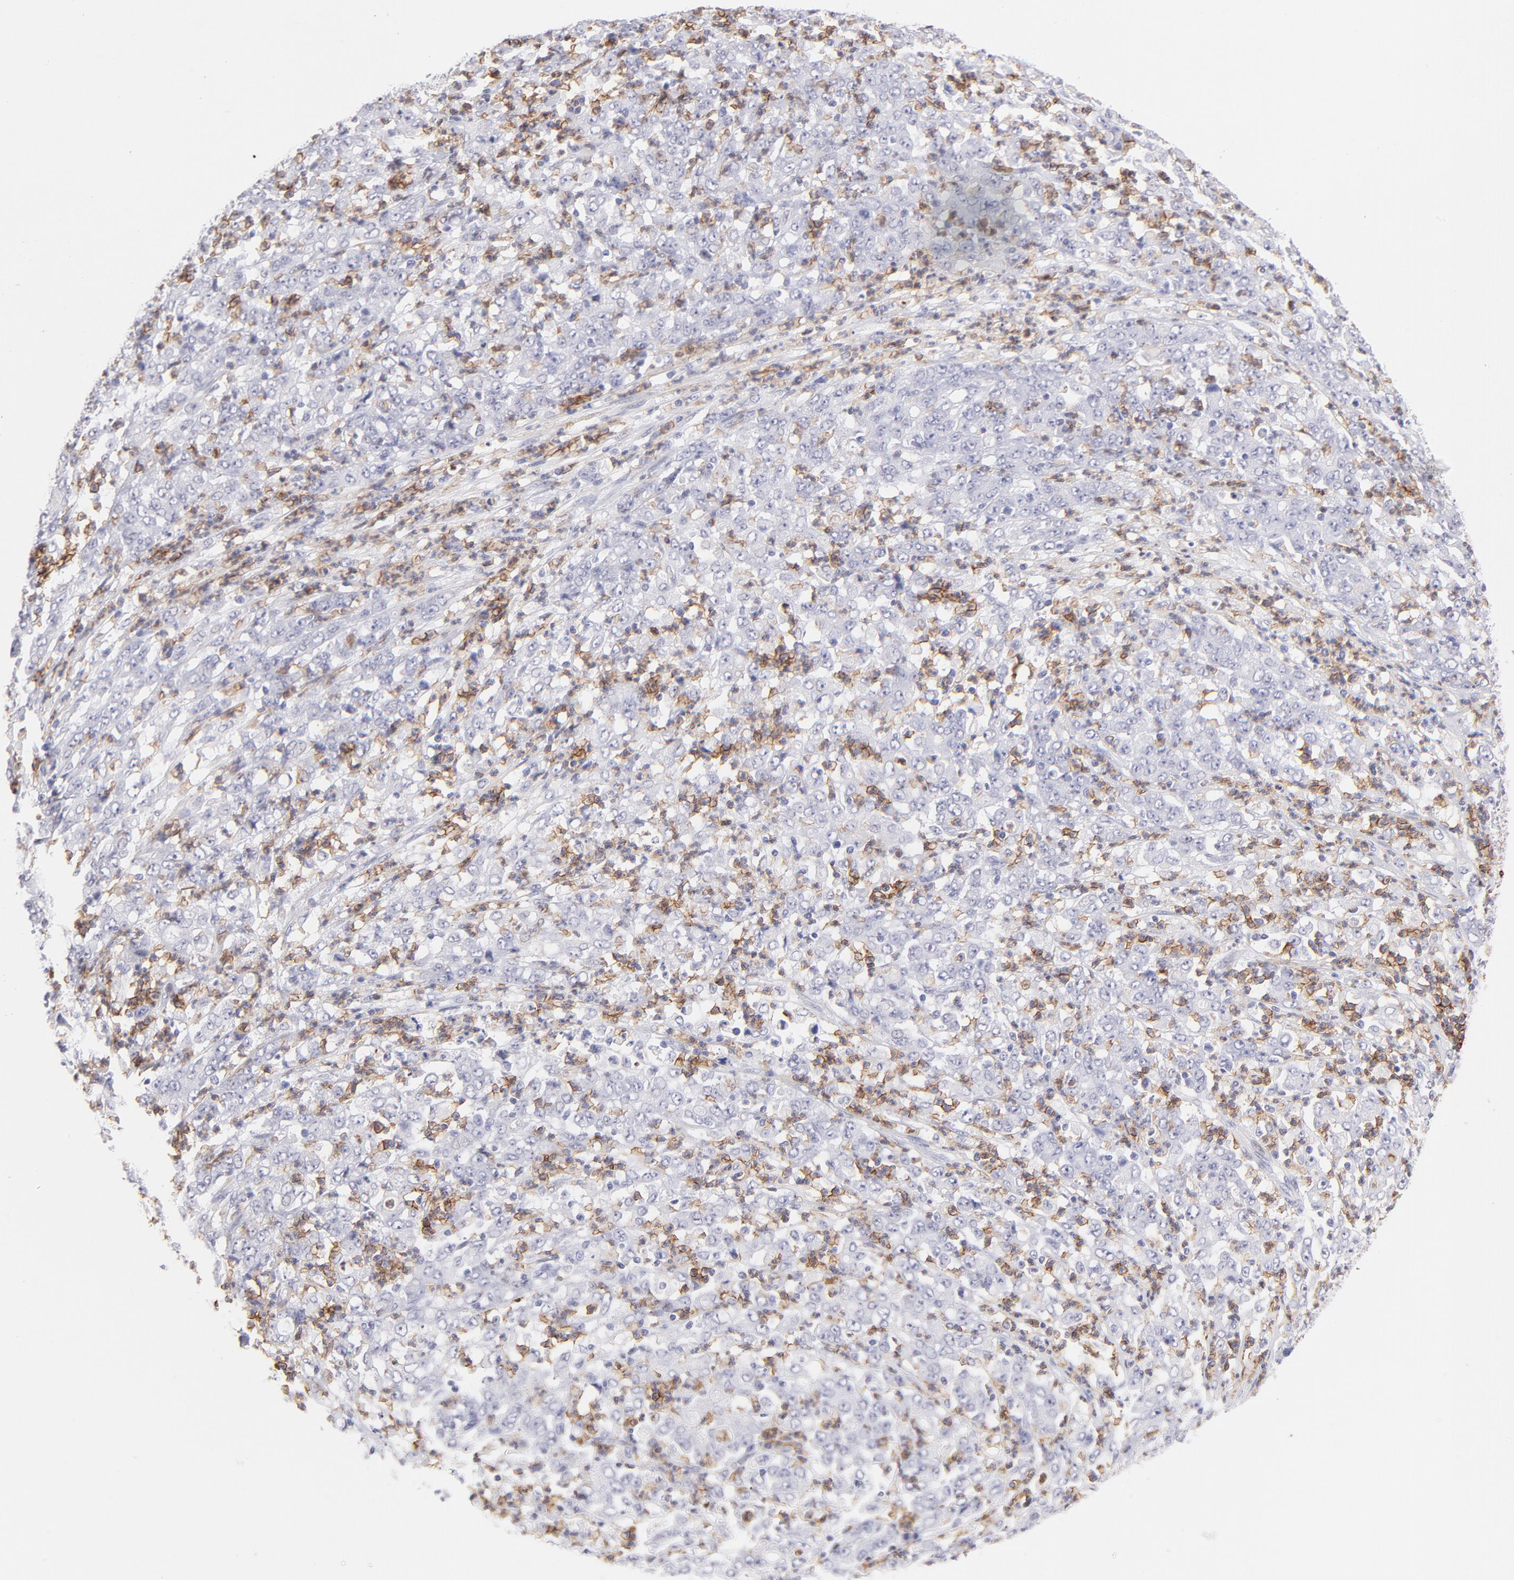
{"staining": {"intensity": "negative", "quantity": "none", "location": "none"}, "tissue": "stomach cancer", "cell_type": "Tumor cells", "image_type": "cancer", "snomed": [{"axis": "morphology", "description": "Adenocarcinoma, NOS"}, {"axis": "topography", "description": "Stomach, lower"}], "caption": "Micrograph shows no protein staining in tumor cells of adenocarcinoma (stomach) tissue.", "gene": "LTB4R", "patient": {"sex": "female", "age": 71}}